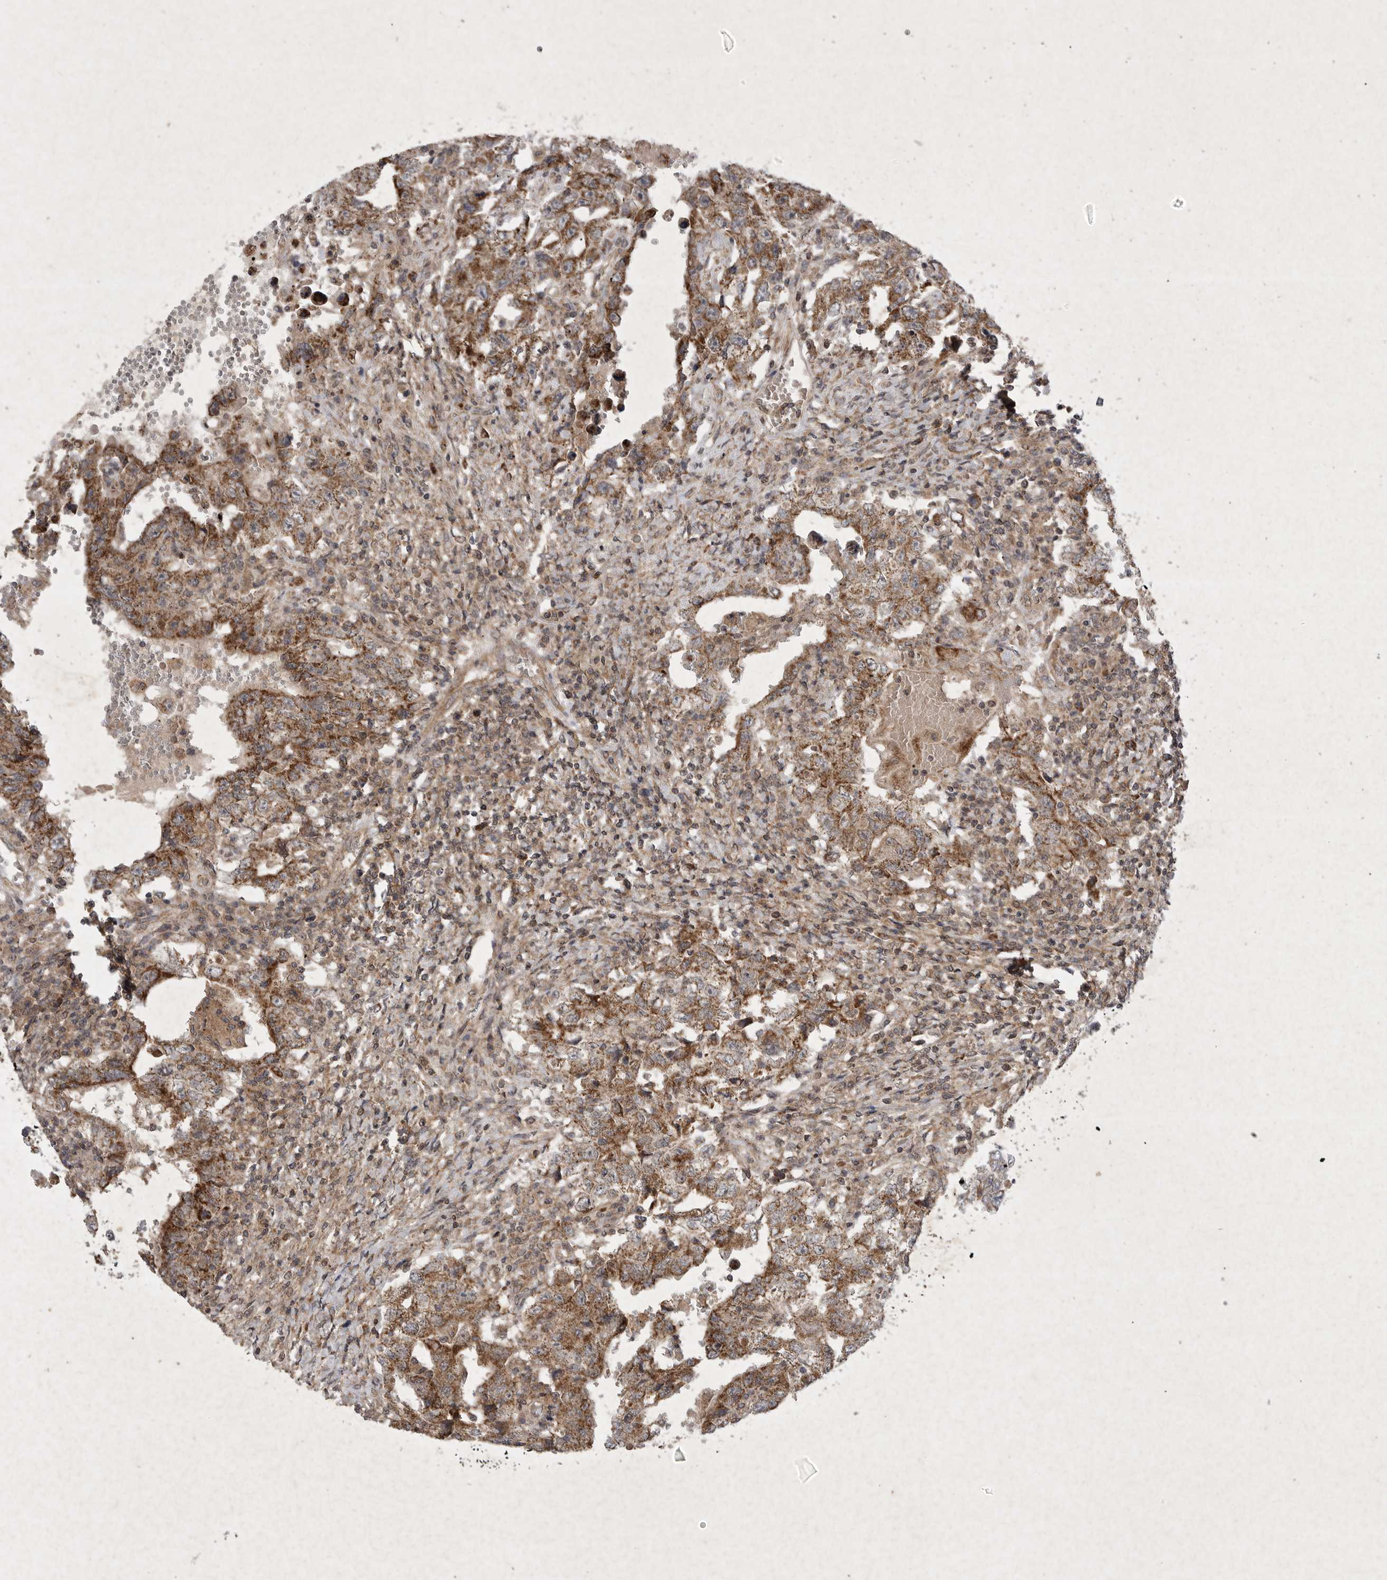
{"staining": {"intensity": "strong", "quantity": ">75%", "location": "cytoplasmic/membranous"}, "tissue": "testis cancer", "cell_type": "Tumor cells", "image_type": "cancer", "snomed": [{"axis": "morphology", "description": "Carcinoma, Embryonal, NOS"}, {"axis": "topography", "description": "Testis"}], "caption": "Immunohistochemistry of human testis embryonal carcinoma exhibits high levels of strong cytoplasmic/membranous expression in approximately >75% of tumor cells.", "gene": "DDR1", "patient": {"sex": "male", "age": 26}}